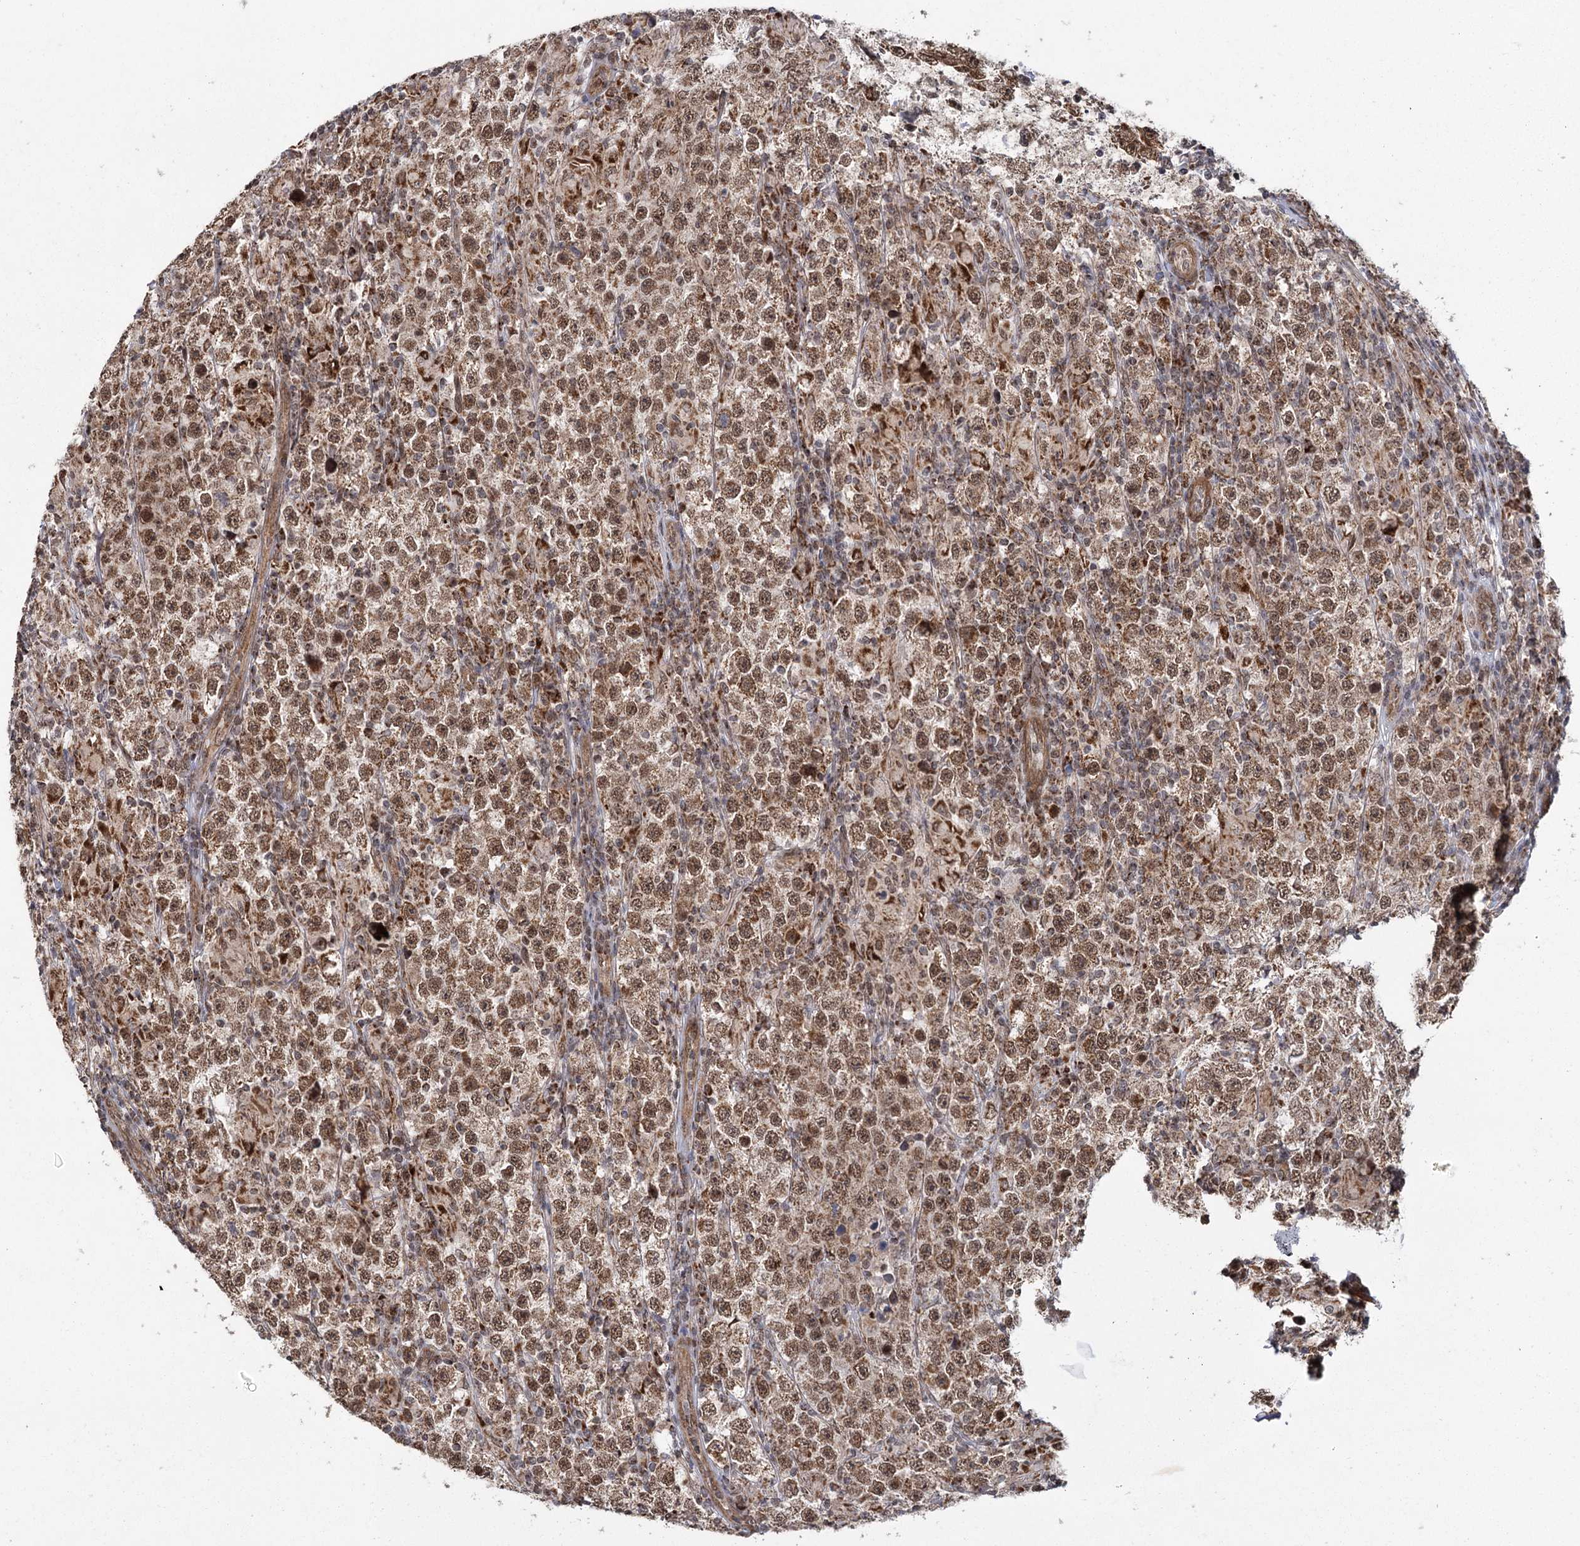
{"staining": {"intensity": "moderate", "quantity": ">75%", "location": "cytoplasmic/membranous,nuclear"}, "tissue": "testis cancer", "cell_type": "Tumor cells", "image_type": "cancer", "snomed": [{"axis": "morphology", "description": "Normal tissue, NOS"}, {"axis": "morphology", "description": "Urothelial carcinoma, High grade"}, {"axis": "morphology", "description": "Seminoma, NOS"}, {"axis": "morphology", "description": "Carcinoma, Embryonal, NOS"}, {"axis": "topography", "description": "Urinary bladder"}, {"axis": "topography", "description": "Testis"}], "caption": "Moderate cytoplasmic/membranous and nuclear positivity is seen in about >75% of tumor cells in testis cancer.", "gene": "ZCCHC24", "patient": {"sex": "male", "age": 41}}